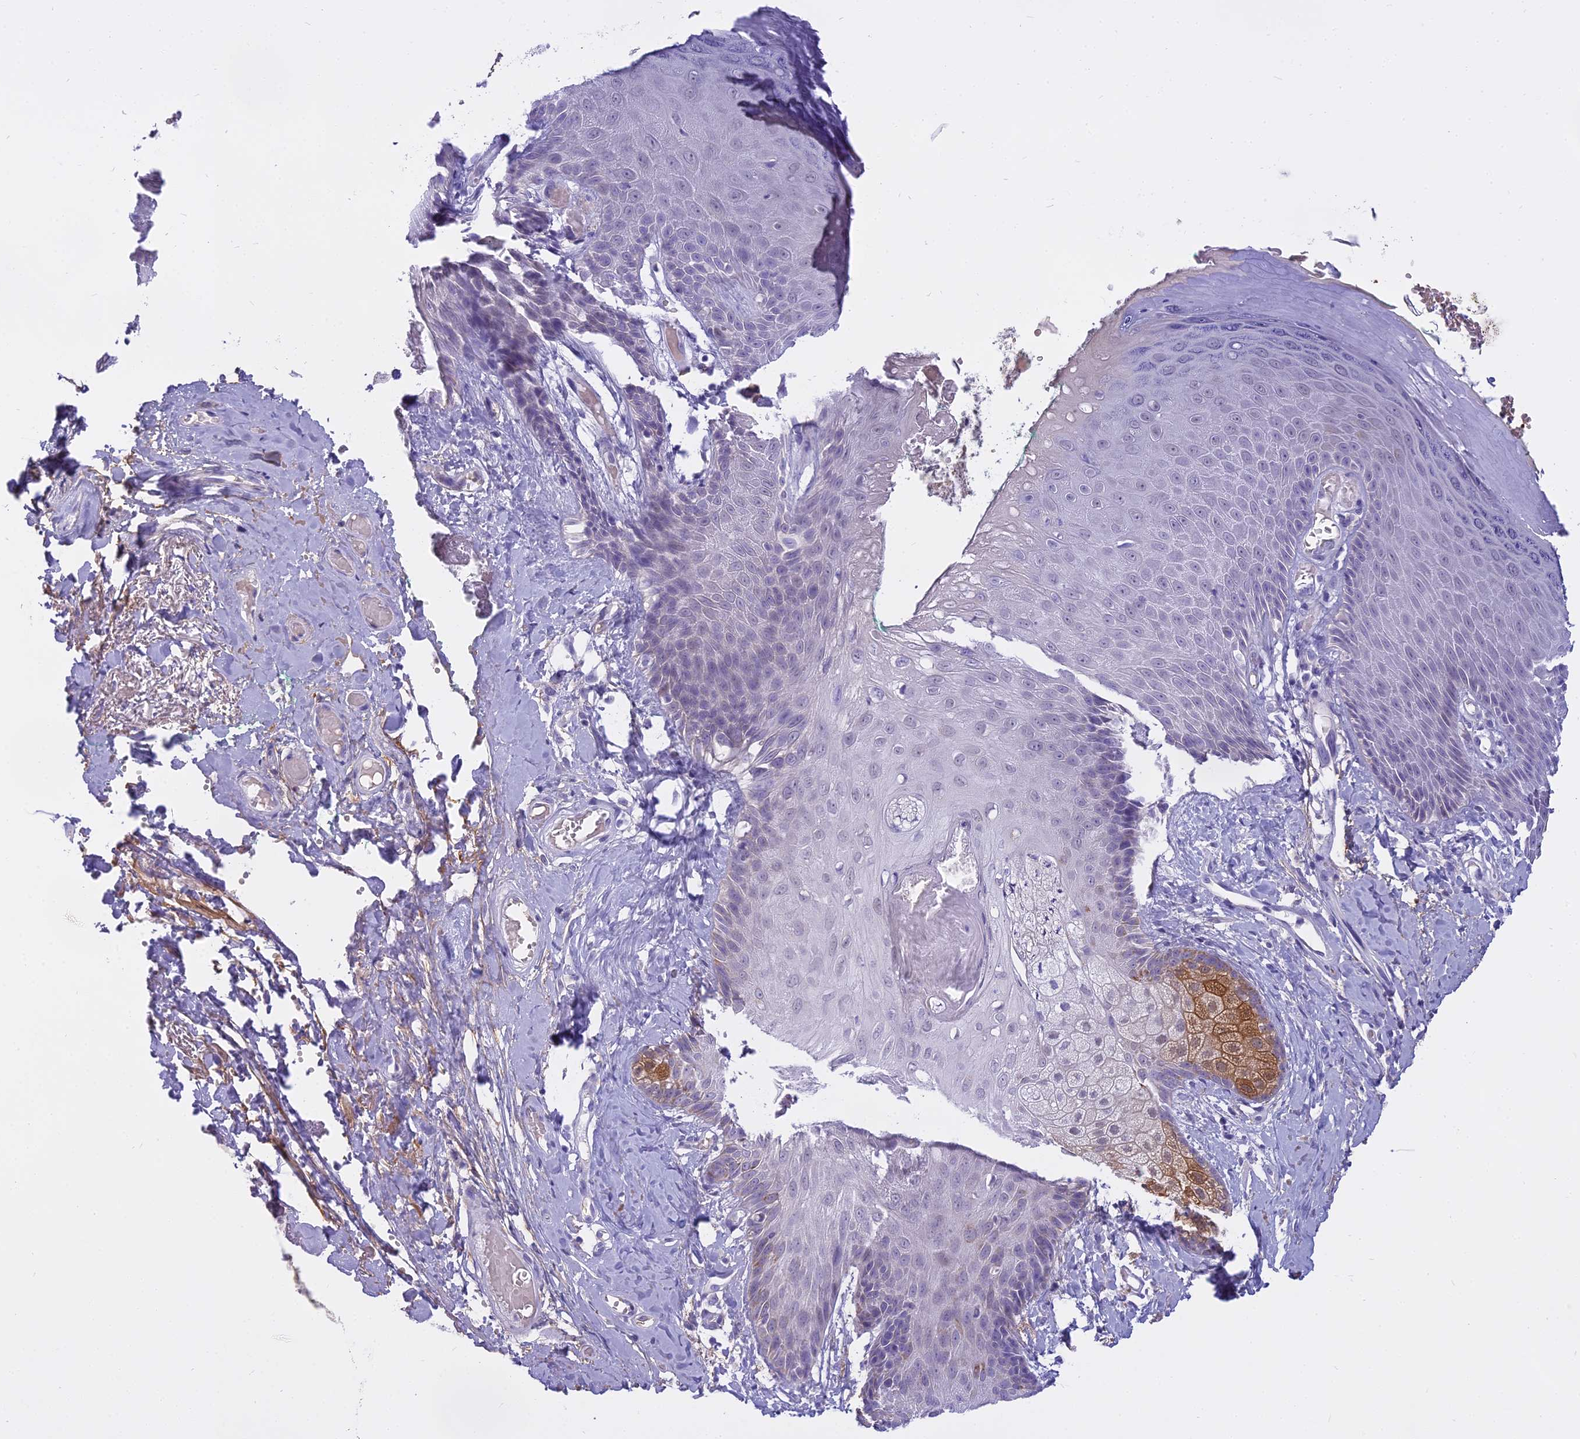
{"staining": {"intensity": "negative", "quantity": "none", "location": "none"}, "tissue": "skin", "cell_type": "Epidermal cells", "image_type": "normal", "snomed": [{"axis": "morphology", "description": "Normal tissue, NOS"}, {"axis": "topography", "description": "Anal"}], "caption": "Immunohistochemistry (IHC) micrograph of normal human skin stained for a protein (brown), which shows no positivity in epidermal cells.", "gene": "OSTN", "patient": {"sex": "male", "age": 78}}